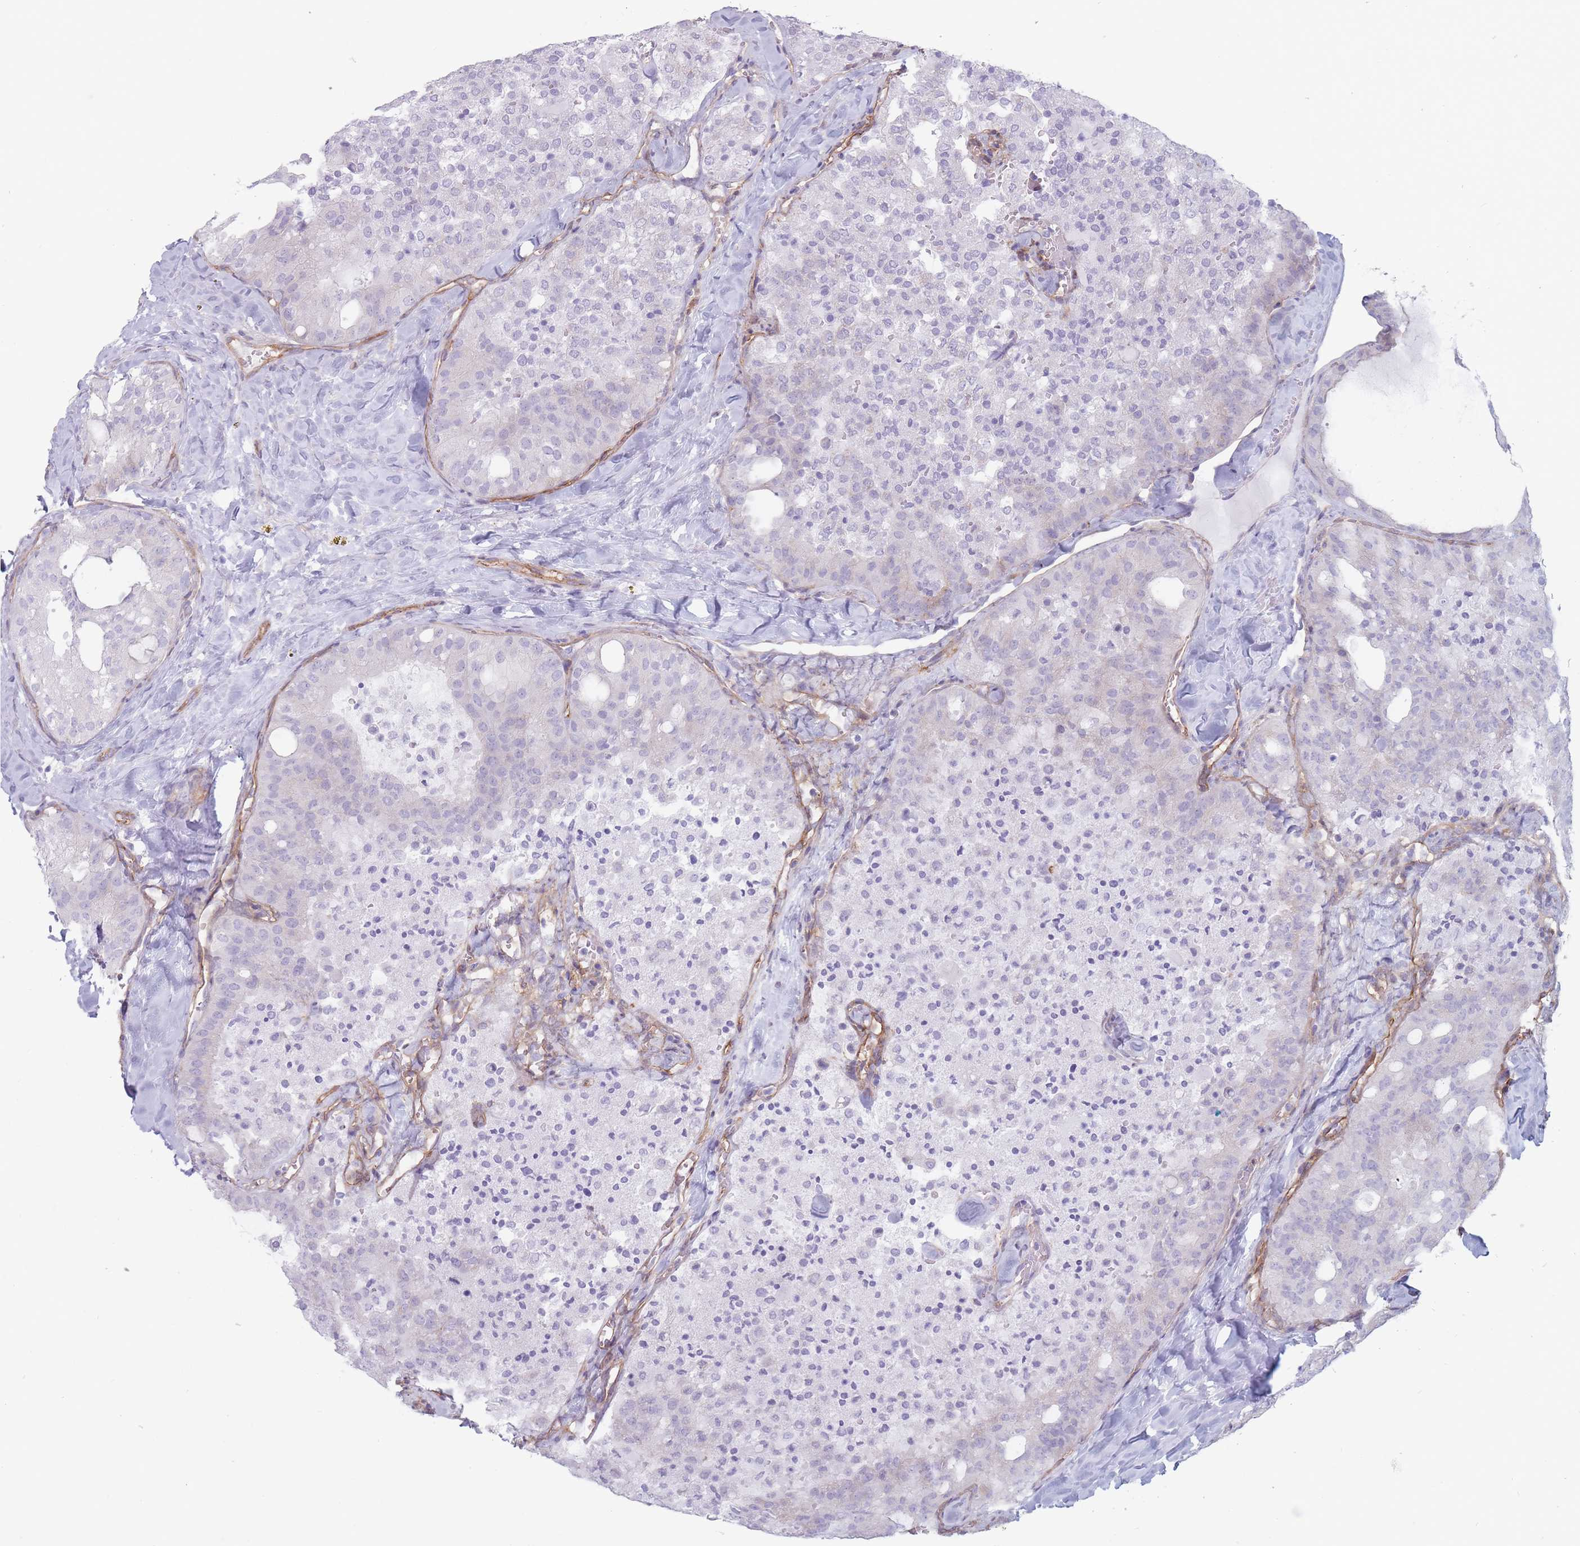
{"staining": {"intensity": "negative", "quantity": "none", "location": "none"}, "tissue": "thyroid cancer", "cell_type": "Tumor cells", "image_type": "cancer", "snomed": [{"axis": "morphology", "description": "Follicular adenoma carcinoma, NOS"}, {"axis": "topography", "description": "Thyroid gland"}], "caption": "A high-resolution photomicrograph shows immunohistochemistry staining of thyroid follicular adenoma carcinoma, which shows no significant positivity in tumor cells.", "gene": "PLPP1", "patient": {"sex": "male", "age": 75}}